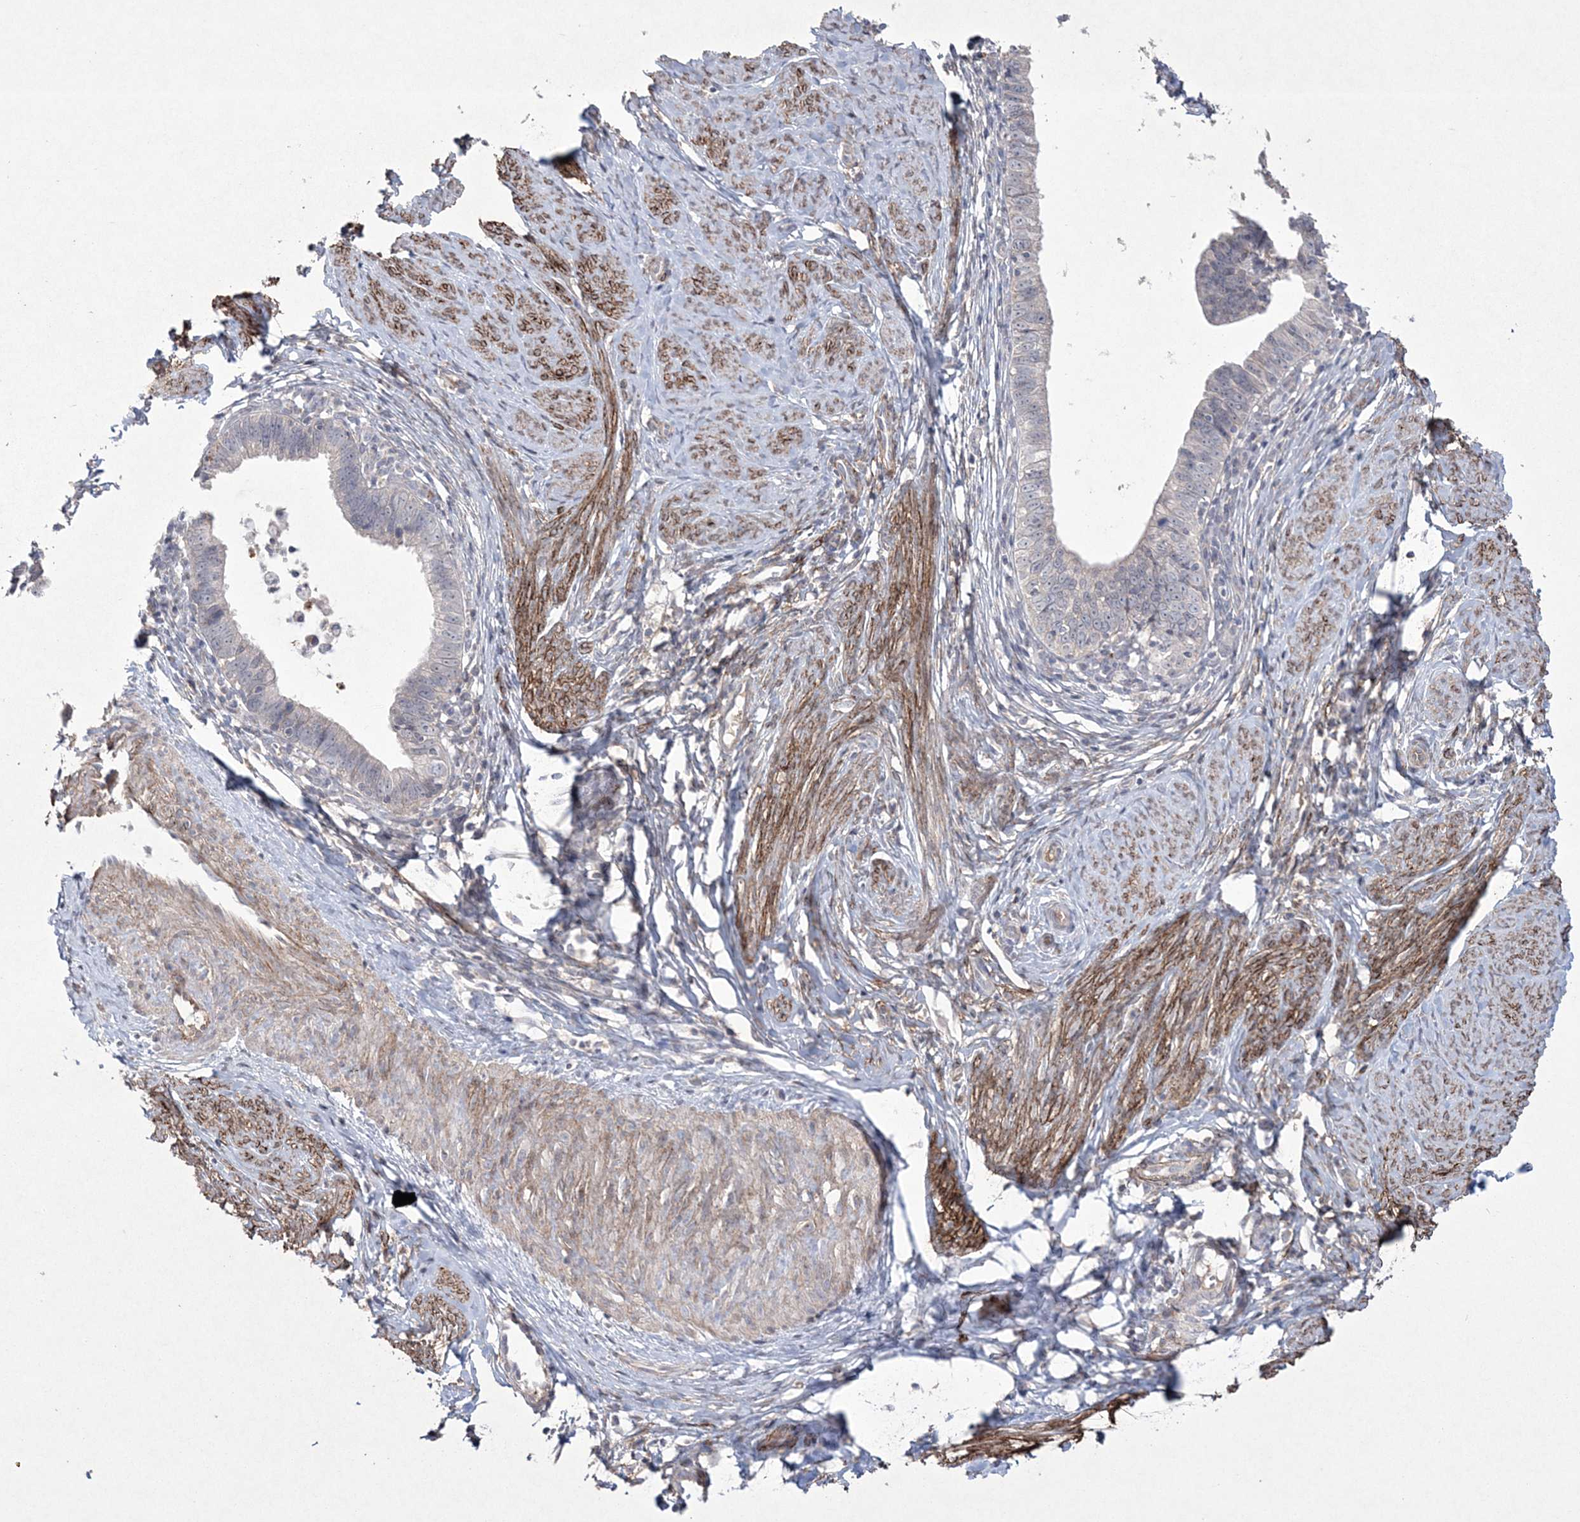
{"staining": {"intensity": "negative", "quantity": "none", "location": "none"}, "tissue": "cervical cancer", "cell_type": "Tumor cells", "image_type": "cancer", "snomed": [{"axis": "morphology", "description": "Adenocarcinoma, NOS"}, {"axis": "topography", "description": "Cervix"}], "caption": "Immunohistochemistry of cervical adenocarcinoma reveals no expression in tumor cells.", "gene": "DPCD", "patient": {"sex": "female", "age": 36}}